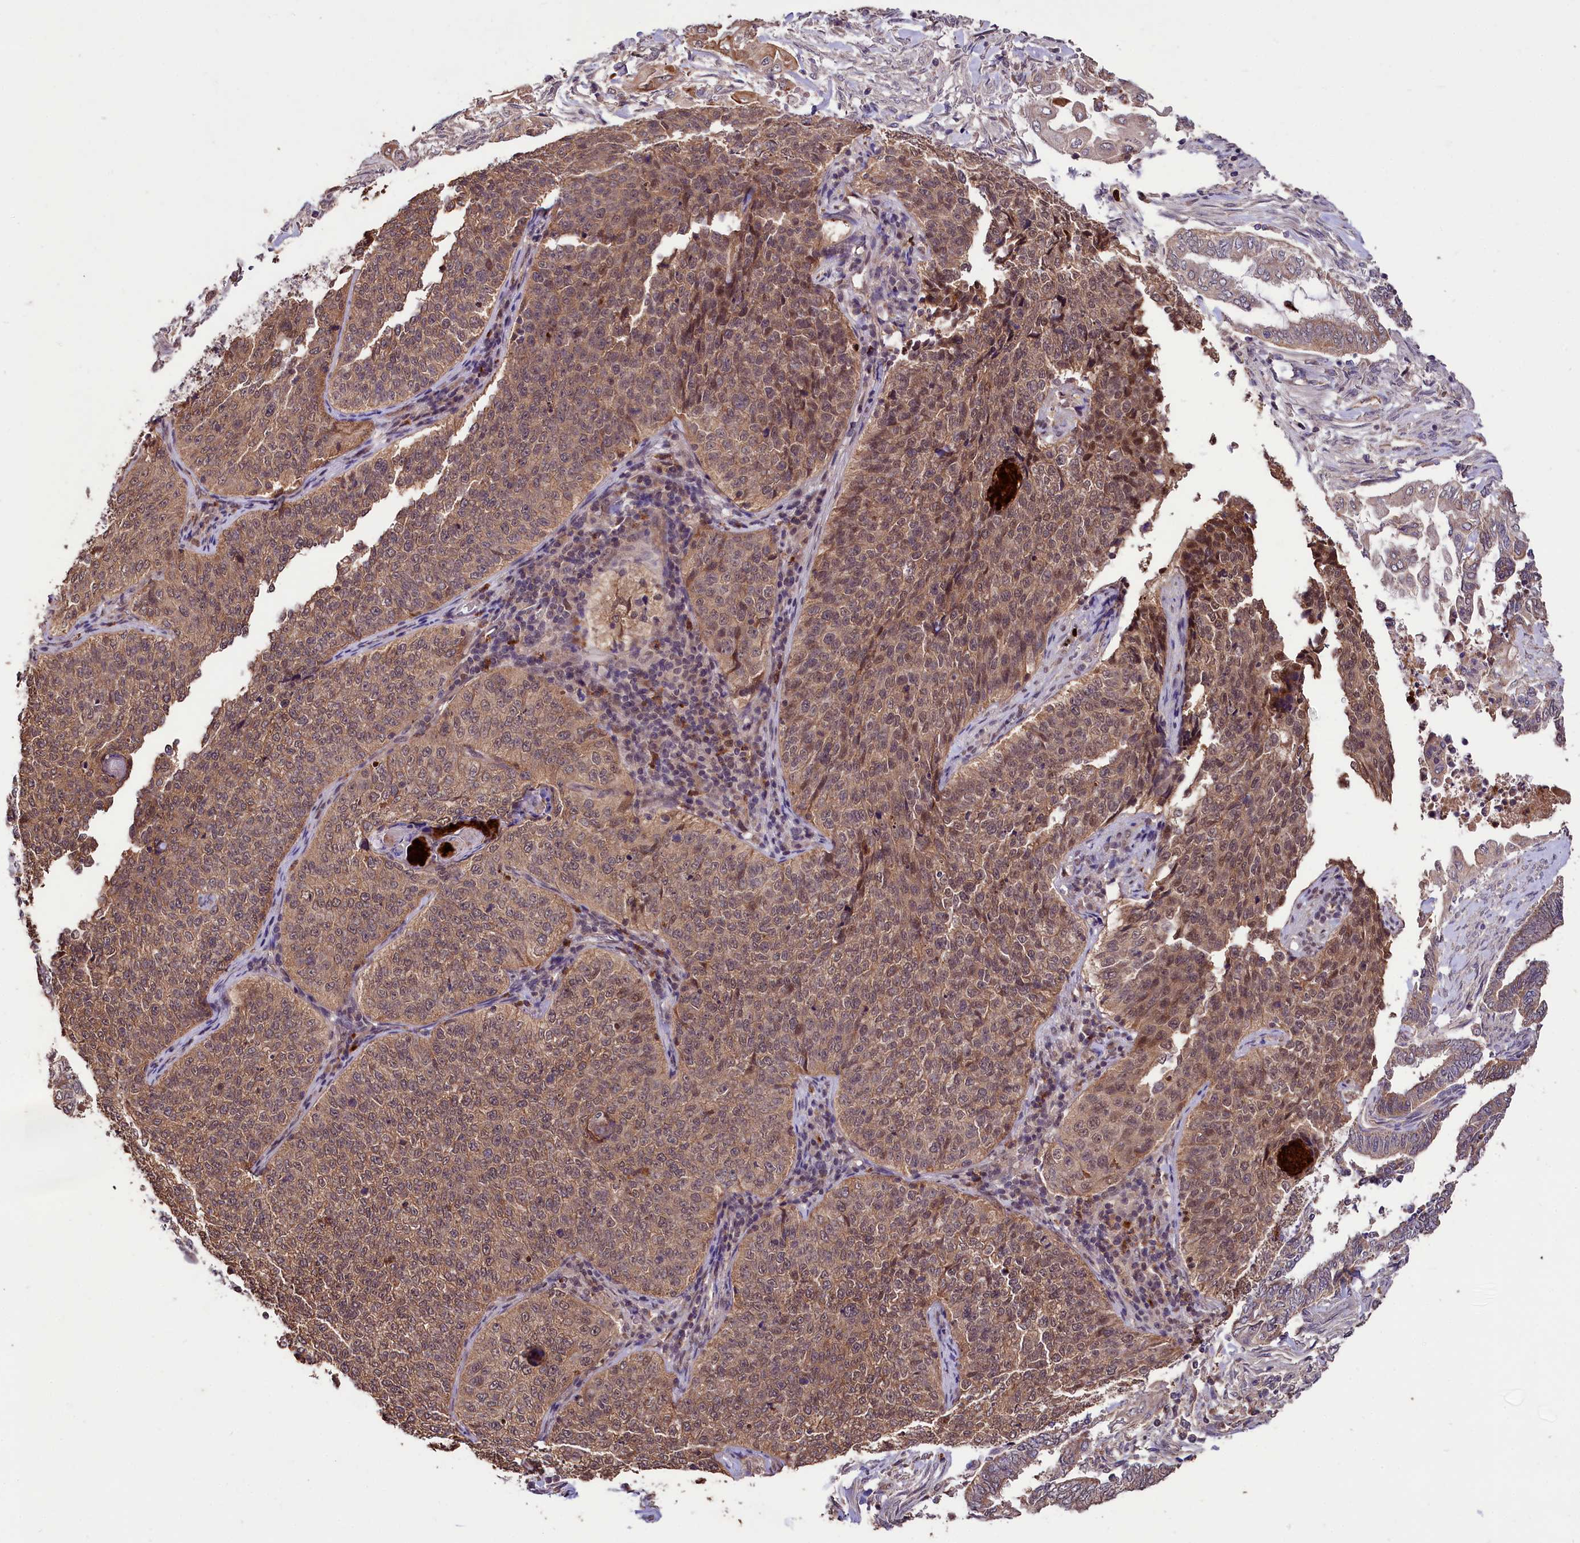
{"staining": {"intensity": "moderate", "quantity": "25%-75%", "location": "cytoplasmic/membranous,nuclear"}, "tissue": "cervical cancer", "cell_type": "Tumor cells", "image_type": "cancer", "snomed": [{"axis": "morphology", "description": "Squamous cell carcinoma, NOS"}, {"axis": "topography", "description": "Cervix"}], "caption": "Immunohistochemical staining of human cervical squamous cell carcinoma displays medium levels of moderate cytoplasmic/membranous and nuclear protein staining in about 25%-75% of tumor cells.", "gene": "KLRB1", "patient": {"sex": "female", "age": 35}}